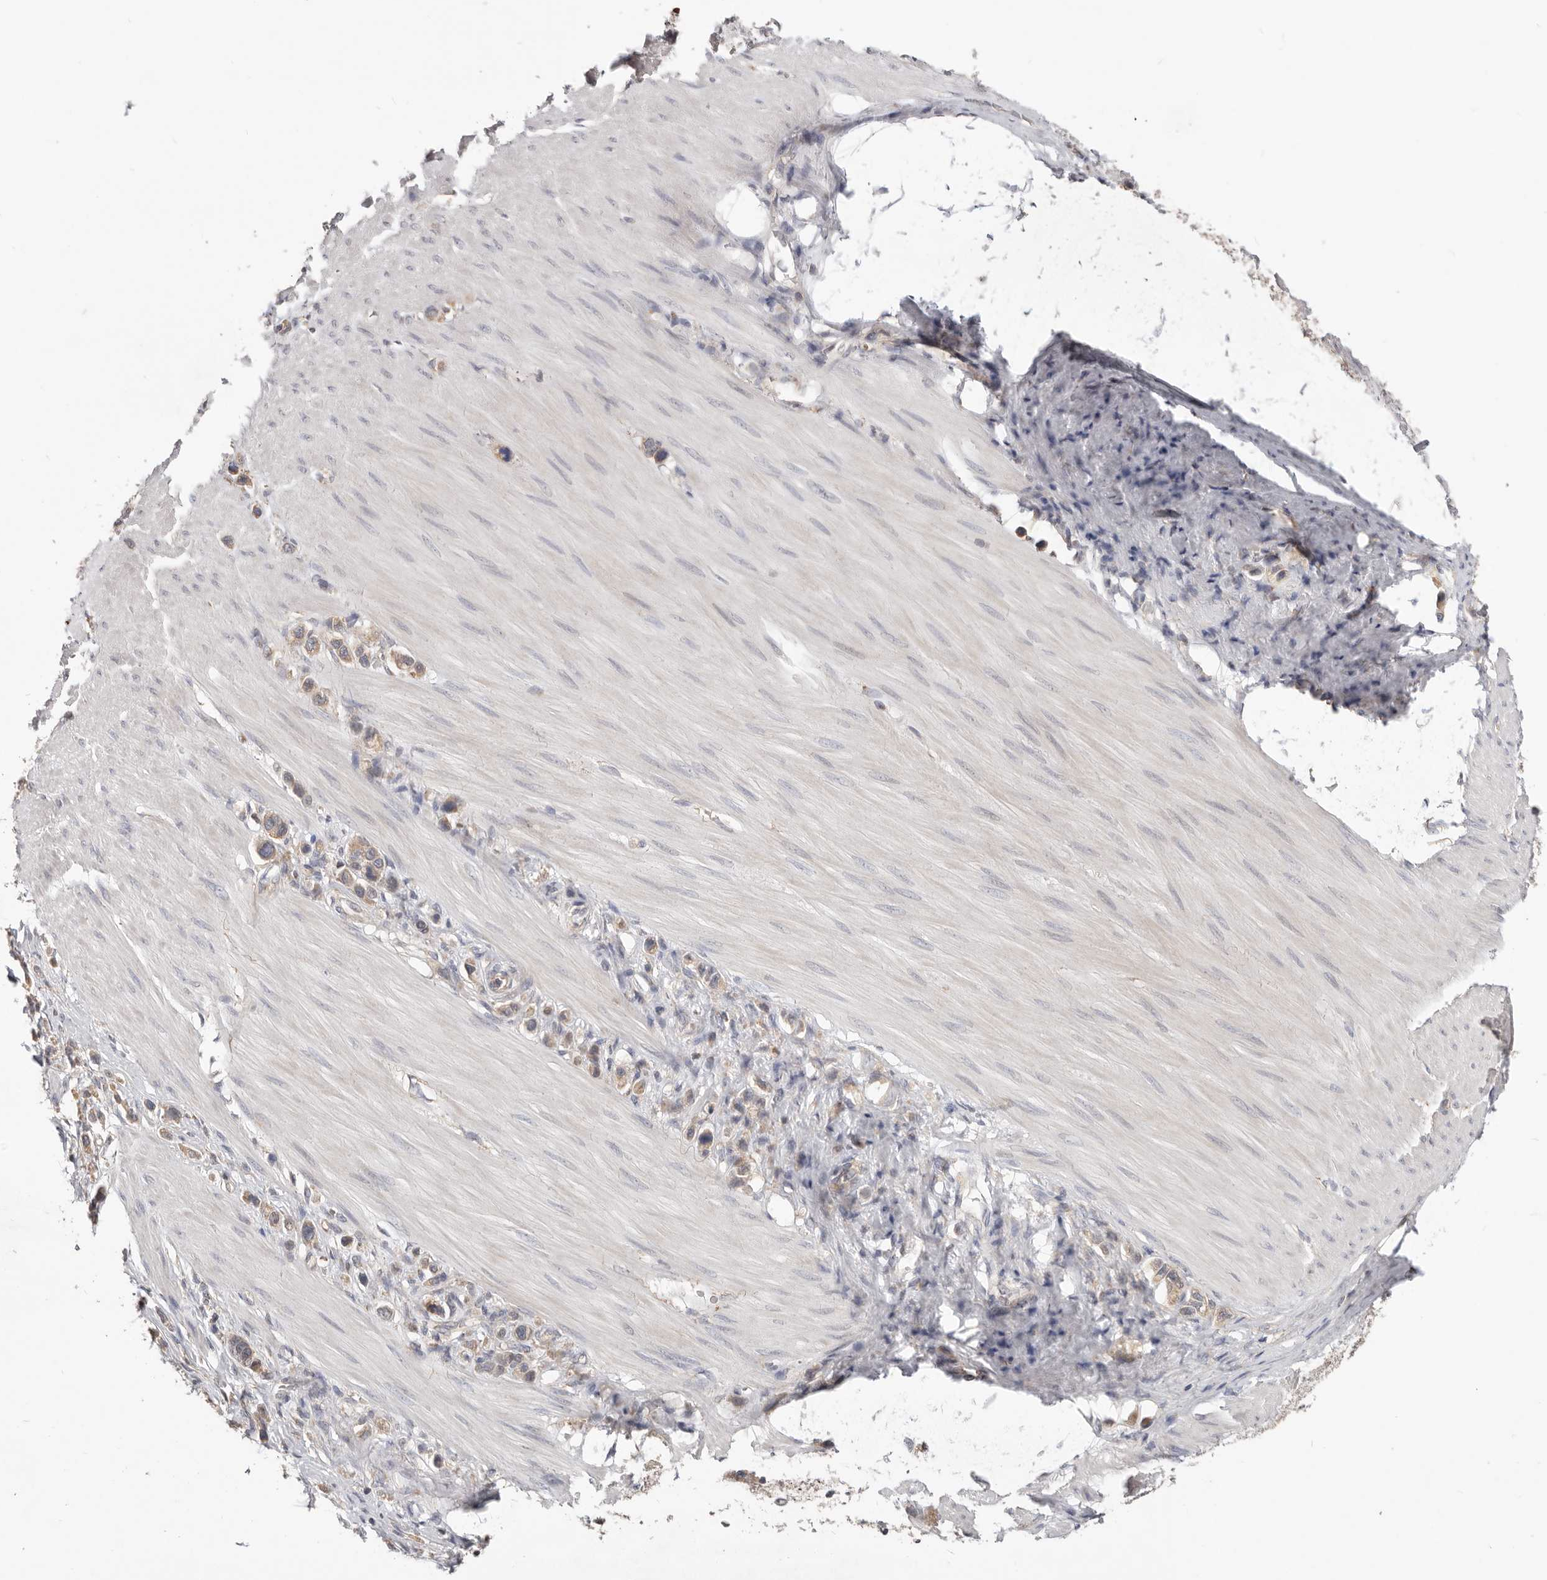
{"staining": {"intensity": "weak", "quantity": ">75%", "location": "cytoplasmic/membranous"}, "tissue": "stomach cancer", "cell_type": "Tumor cells", "image_type": "cancer", "snomed": [{"axis": "morphology", "description": "Adenocarcinoma, NOS"}, {"axis": "topography", "description": "Stomach"}], "caption": "Immunohistochemistry (IHC) of stomach adenocarcinoma demonstrates low levels of weak cytoplasmic/membranous positivity in about >75% of tumor cells.", "gene": "LRP6", "patient": {"sex": "female", "age": 65}}